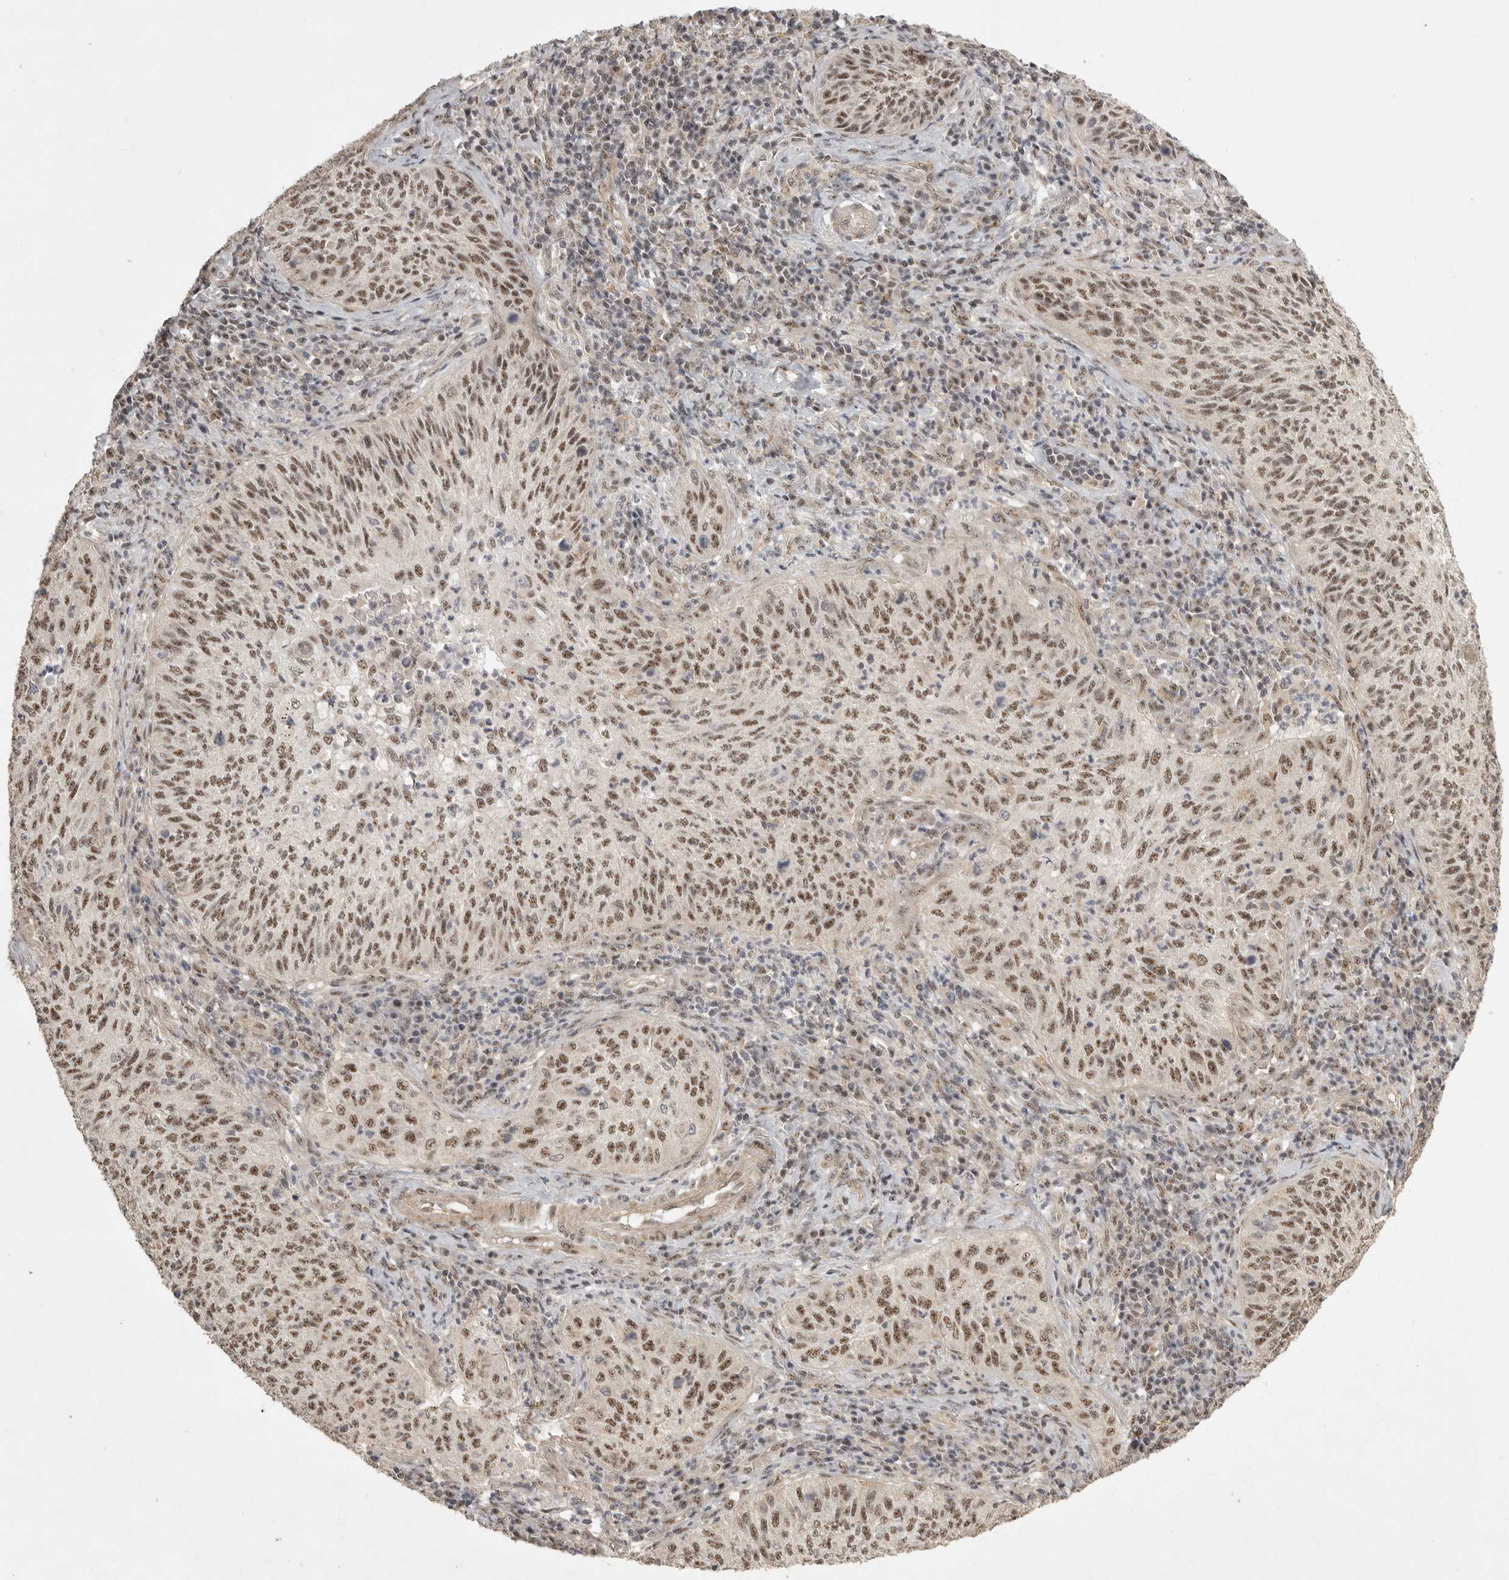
{"staining": {"intensity": "moderate", "quantity": ">75%", "location": "nuclear"}, "tissue": "cervical cancer", "cell_type": "Tumor cells", "image_type": "cancer", "snomed": [{"axis": "morphology", "description": "Squamous cell carcinoma, NOS"}, {"axis": "topography", "description": "Cervix"}], "caption": "Cervical squamous cell carcinoma stained for a protein reveals moderate nuclear positivity in tumor cells.", "gene": "POMP", "patient": {"sex": "female", "age": 30}}